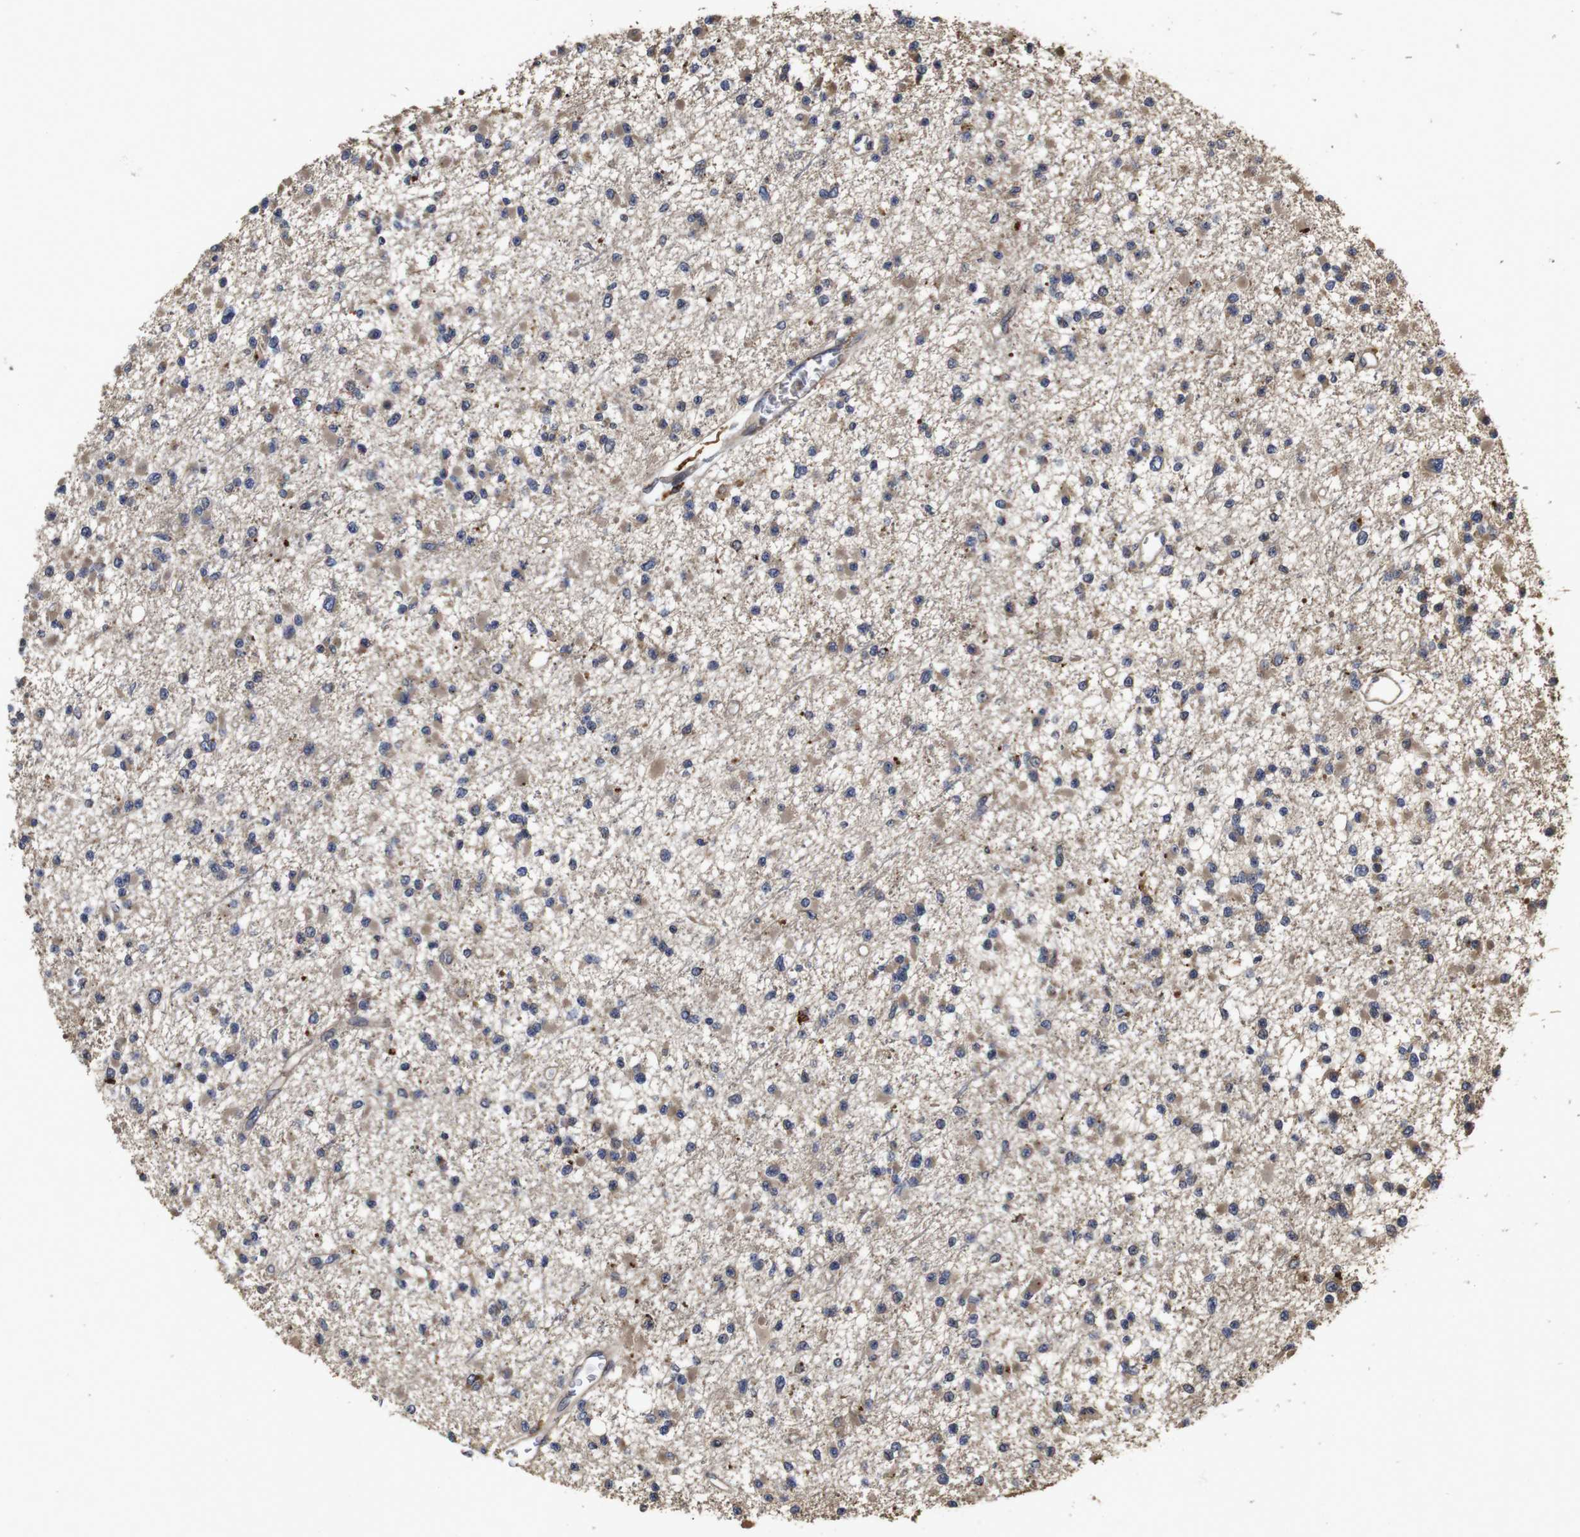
{"staining": {"intensity": "weak", "quantity": ">75%", "location": "cytoplasmic/membranous"}, "tissue": "glioma", "cell_type": "Tumor cells", "image_type": "cancer", "snomed": [{"axis": "morphology", "description": "Glioma, malignant, Low grade"}, {"axis": "topography", "description": "Brain"}], "caption": "Immunohistochemical staining of human glioma displays low levels of weak cytoplasmic/membranous protein staining in approximately >75% of tumor cells.", "gene": "PTPN14", "patient": {"sex": "female", "age": 22}}